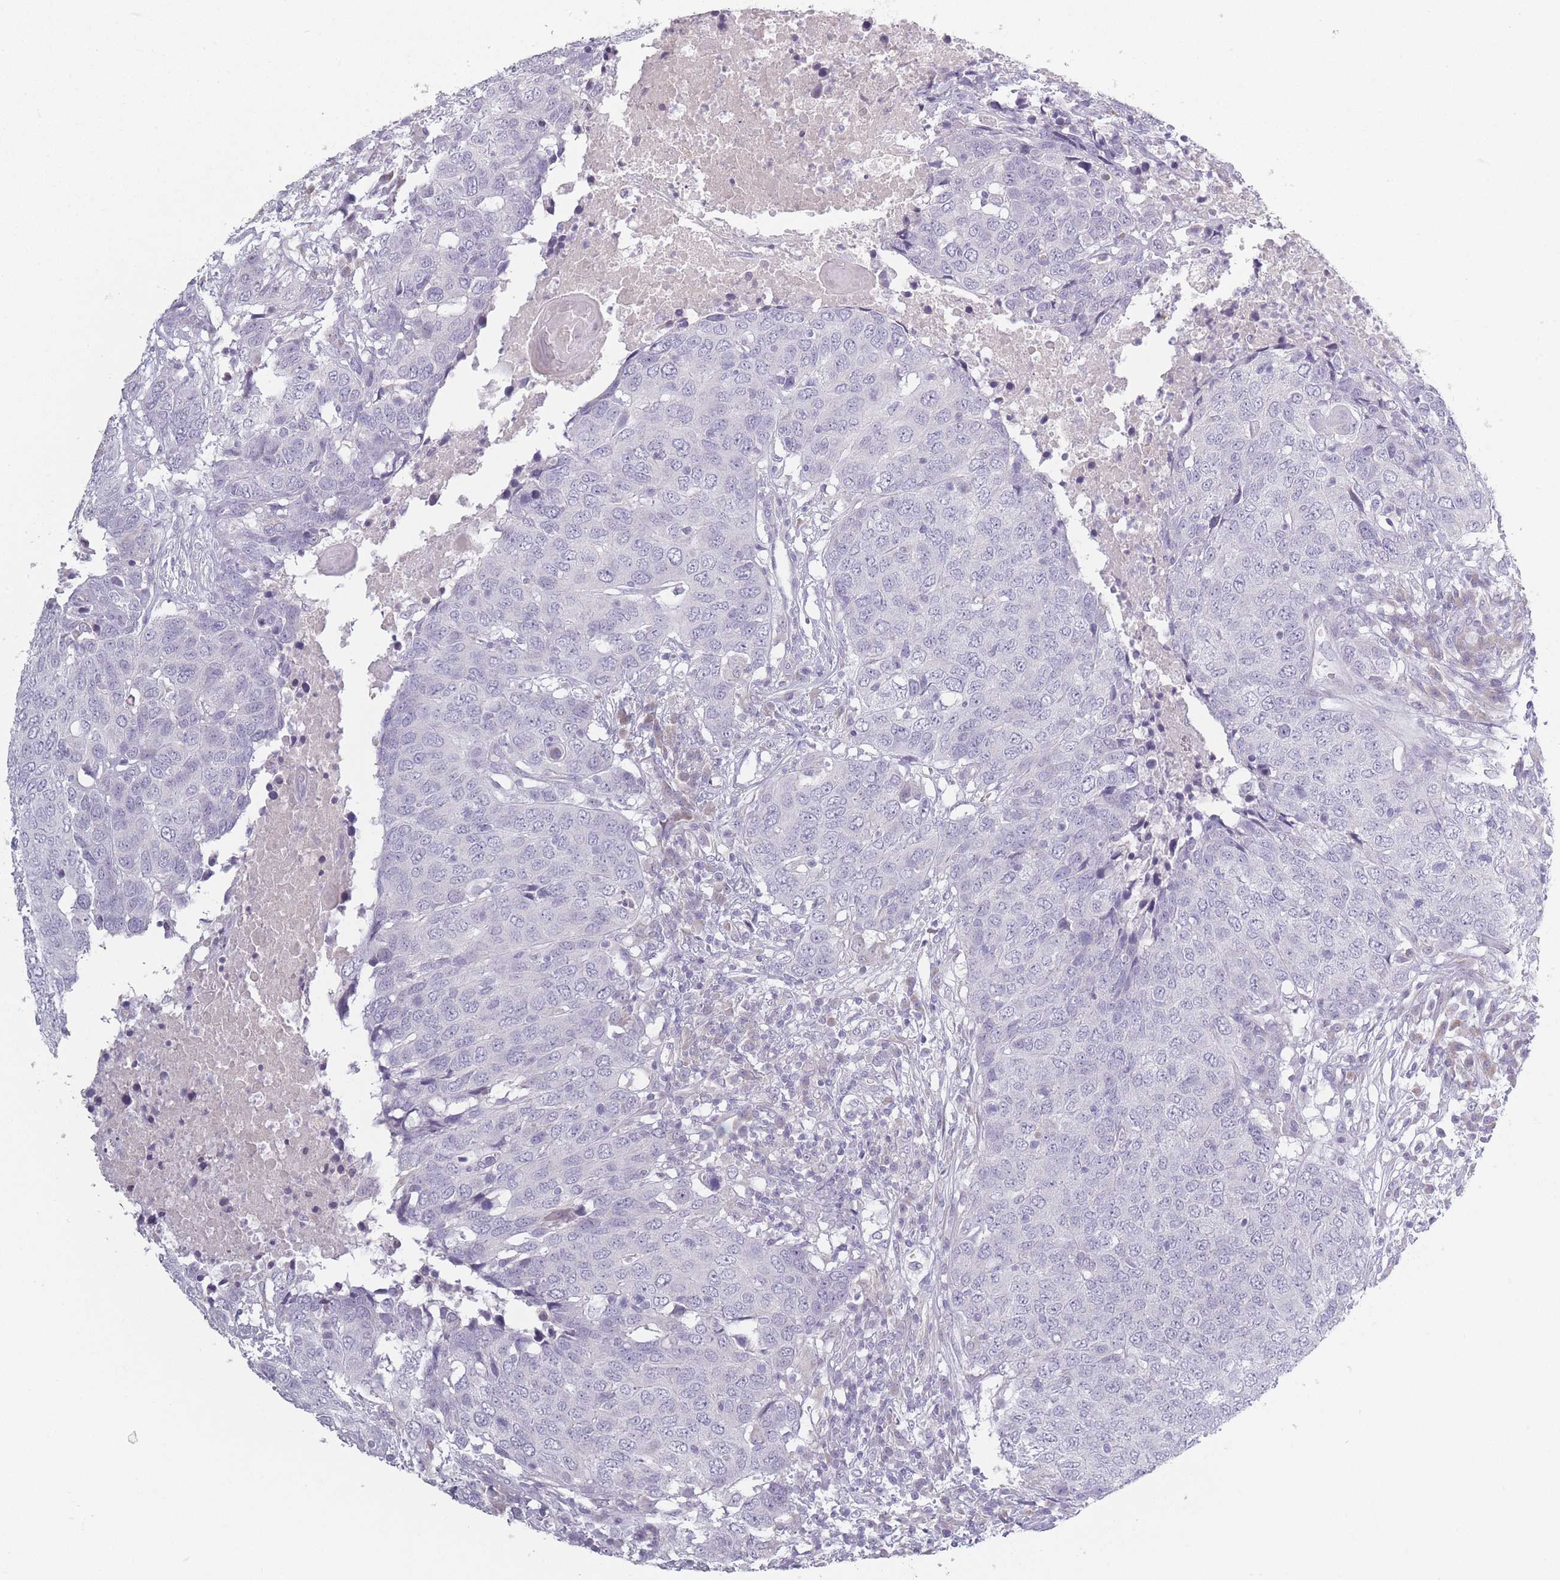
{"staining": {"intensity": "negative", "quantity": "none", "location": "none"}, "tissue": "head and neck cancer", "cell_type": "Tumor cells", "image_type": "cancer", "snomed": [{"axis": "morphology", "description": "Squamous cell carcinoma, NOS"}, {"axis": "topography", "description": "Head-Neck"}], "caption": "Tumor cells are negative for protein expression in human head and neck cancer.", "gene": "RASL10B", "patient": {"sex": "male", "age": 66}}